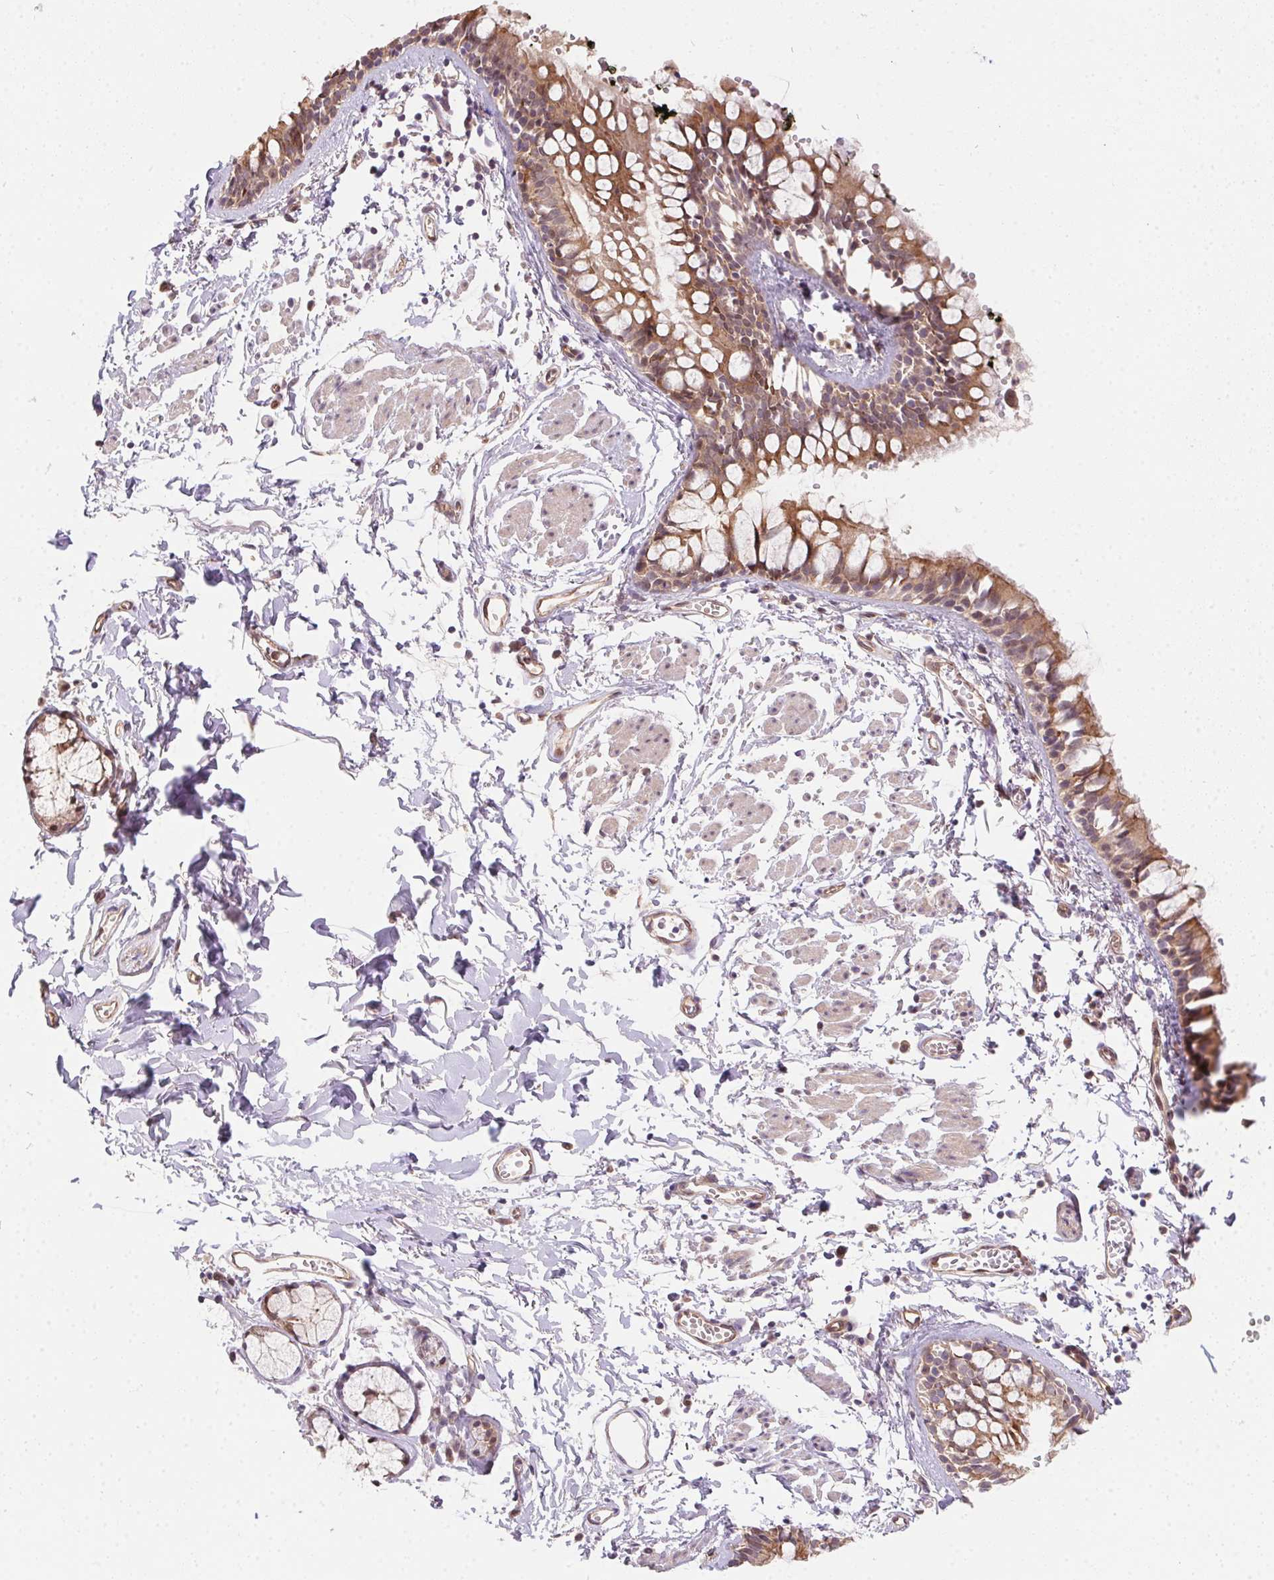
{"staining": {"intensity": "moderate", "quantity": ">75%", "location": "cytoplasmic/membranous,nuclear"}, "tissue": "bronchus", "cell_type": "Respiratory epithelial cells", "image_type": "normal", "snomed": [{"axis": "morphology", "description": "Normal tissue, NOS"}, {"axis": "topography", "description": "Cartilage tissue"}, {"axis": "topography", "description": "Bronchus"}], "caption": "Respiratory epithelial cells show medium levels of moderate cytoplasmic/membranous,nuclear positivity in approximately >75% of cells in normal bronchus.", "gene": "NUDT16", "patient": {"sex": "female", "age": 59}}